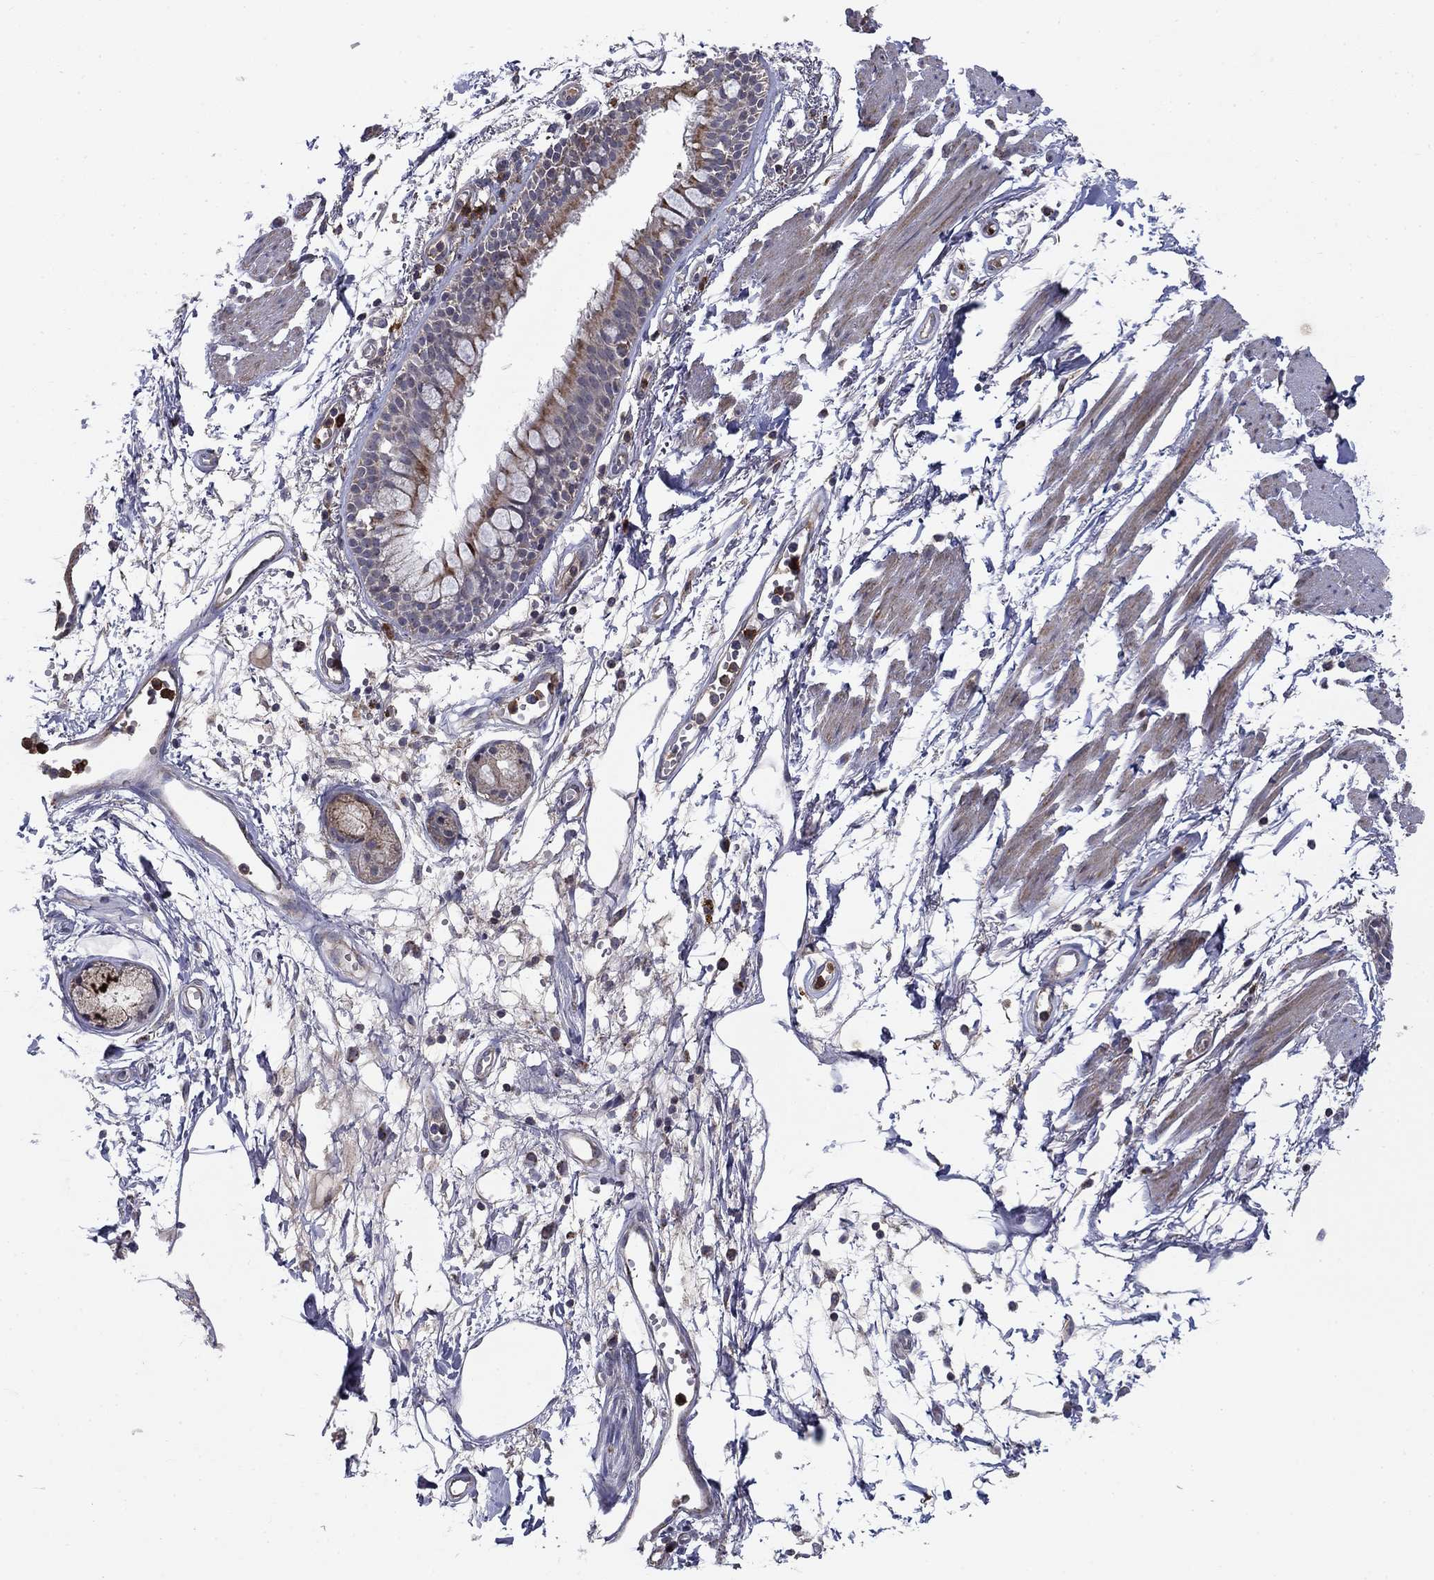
{"staining": {"intensity": "negative", "quantity": "none", "location": "none"}, "tissue": "soft tissue", "cell_type": "Fibroblasts", "image_type": "normal", "snomed": [{"axis": "morphology", "description": "Normal tissue, NOS"}, {"axis": "morphology", "description": "Squamous cell carcinoma, NOS"}, {"axis": "topography", "description": "Cartilage tissue"}, {"axis": "topography", "description": "Lung"}], "caption": "There is no significant positivity in fibroblasts of soft tissue. (Brightfield microscopy of DAB IHC at high magnification).", "gene": "DOP1B", "patient": {"sex": "male", "age": 66}}